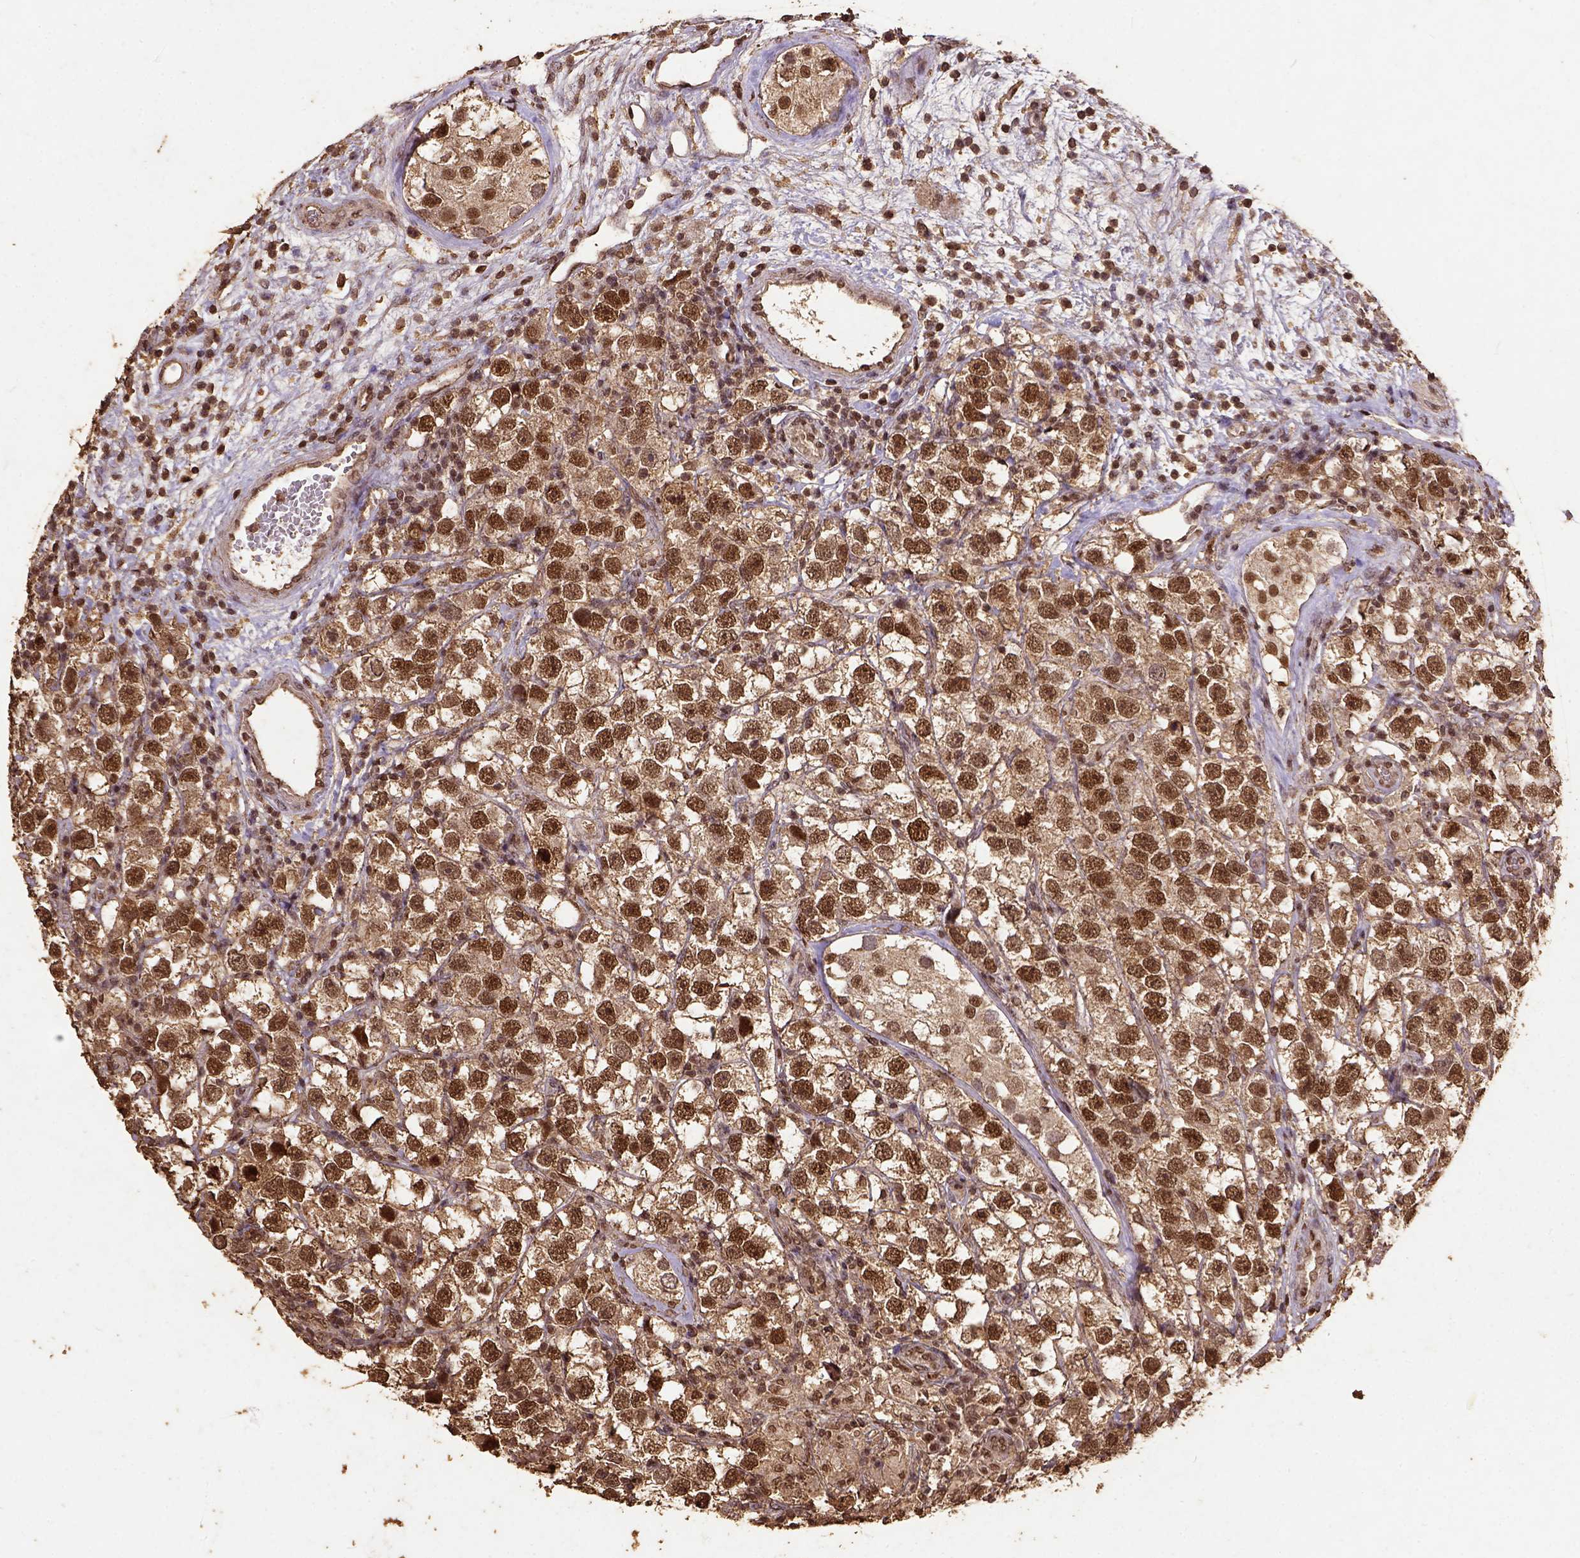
{"staining": {"intensity": "moderate", "quantity": ">75%", "location": "nuclear"}, "tissue": "testis cancer", "cell_type": "Tumor cells", "image_type": "cancer", "snomed": [{"axis": "morphology", "description": "Seminoma, NOS"}, {"axis": "topography", "description": "Testis"}], "caption": "A brown stain shows moderate nuclear expression of a protein in testis seminoma tumor cells.", "gene": "NACC1", "patient": {"sex": "male", "age": 26}}